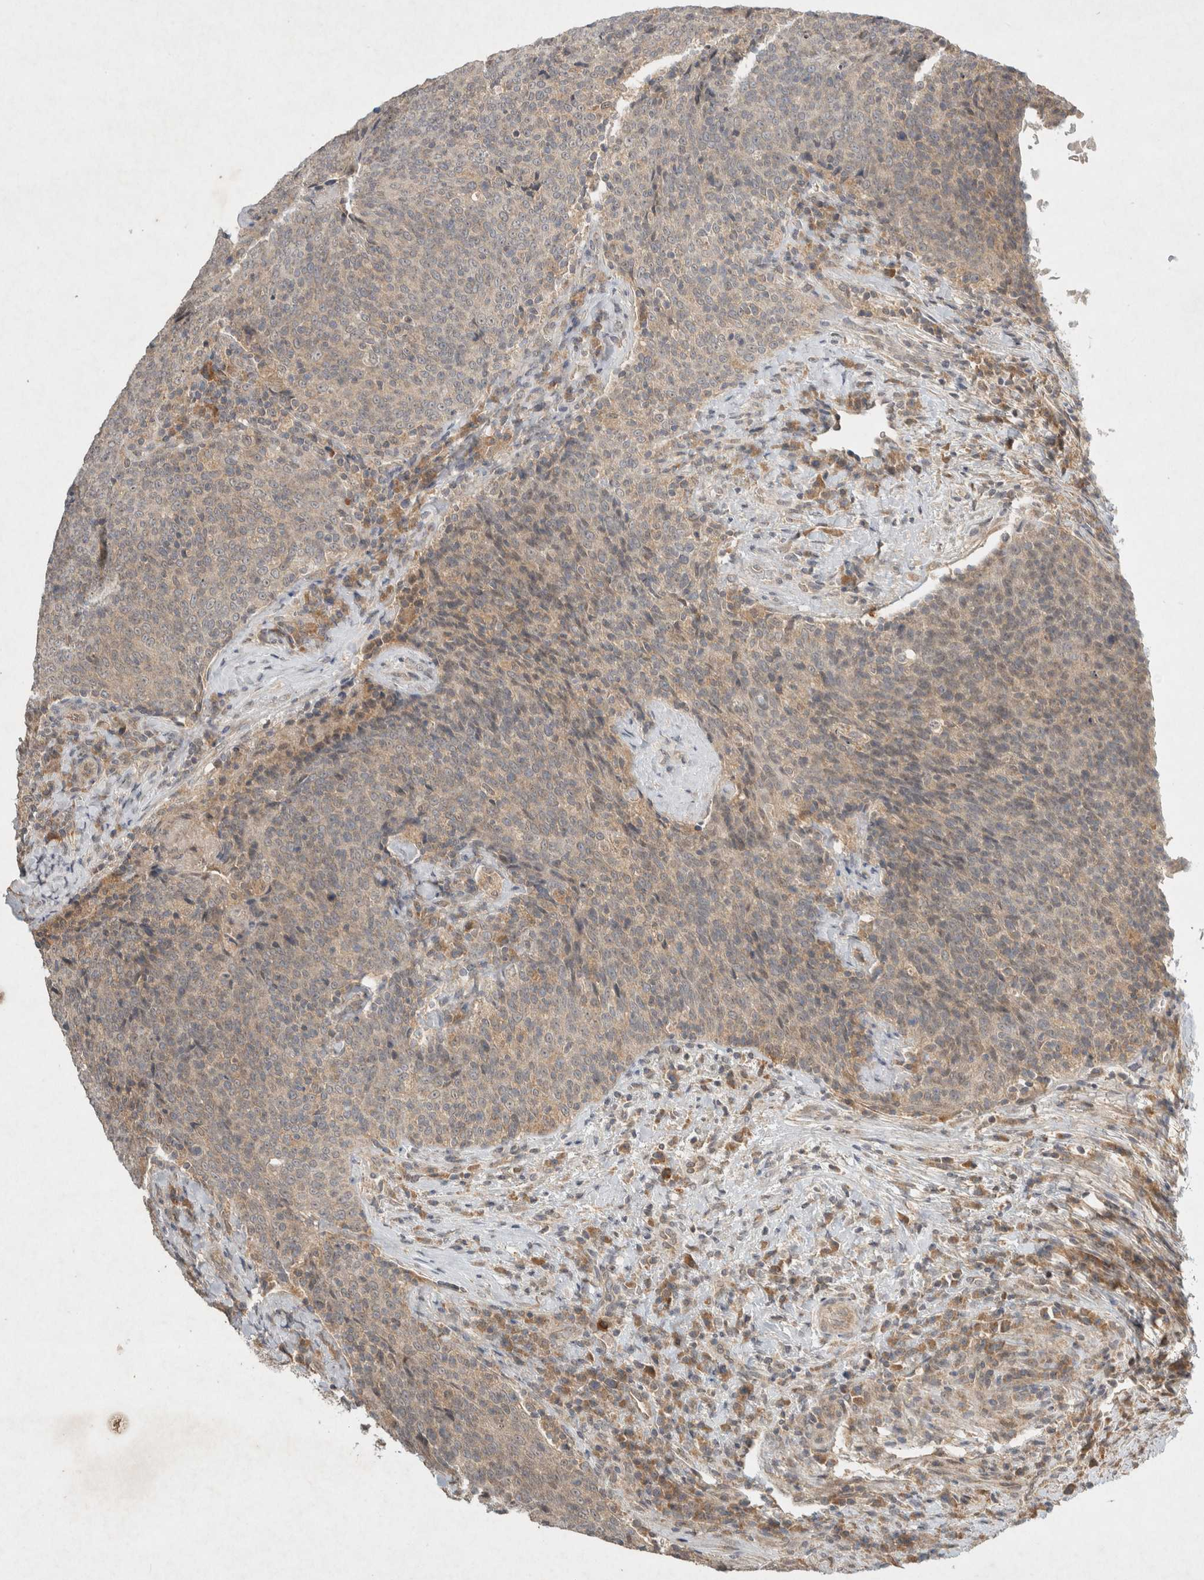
{"staining": {"intensity": "weak", "quantity": "25%-75%", "location": "cytoplasmic/membranous"}, "tissue": "head and neck cancer", "cell_type": "Tumor cells", "image_type": "cancer", "snomed": [{"axis": "morphology", "description": "Squamous cell carcinoma, NOS"}, {"axis": "morphology", "description": "Squamous cell carcinoma, metastatic, NOS"}, {"axis": "topography", "description": "Lymph node"}, {"axis": "topography", "description": "Head-Neck"}], "caption": "A high-resolution histopathology image shows IHC staining of squamous cell carcinoma (head and neck), which demonstrates weak cytoplasmic/membranous expression in about 25%-75% of tumor cells.", "gene": "LOXL2", "patient": {"sex": "male", "age": 62}}